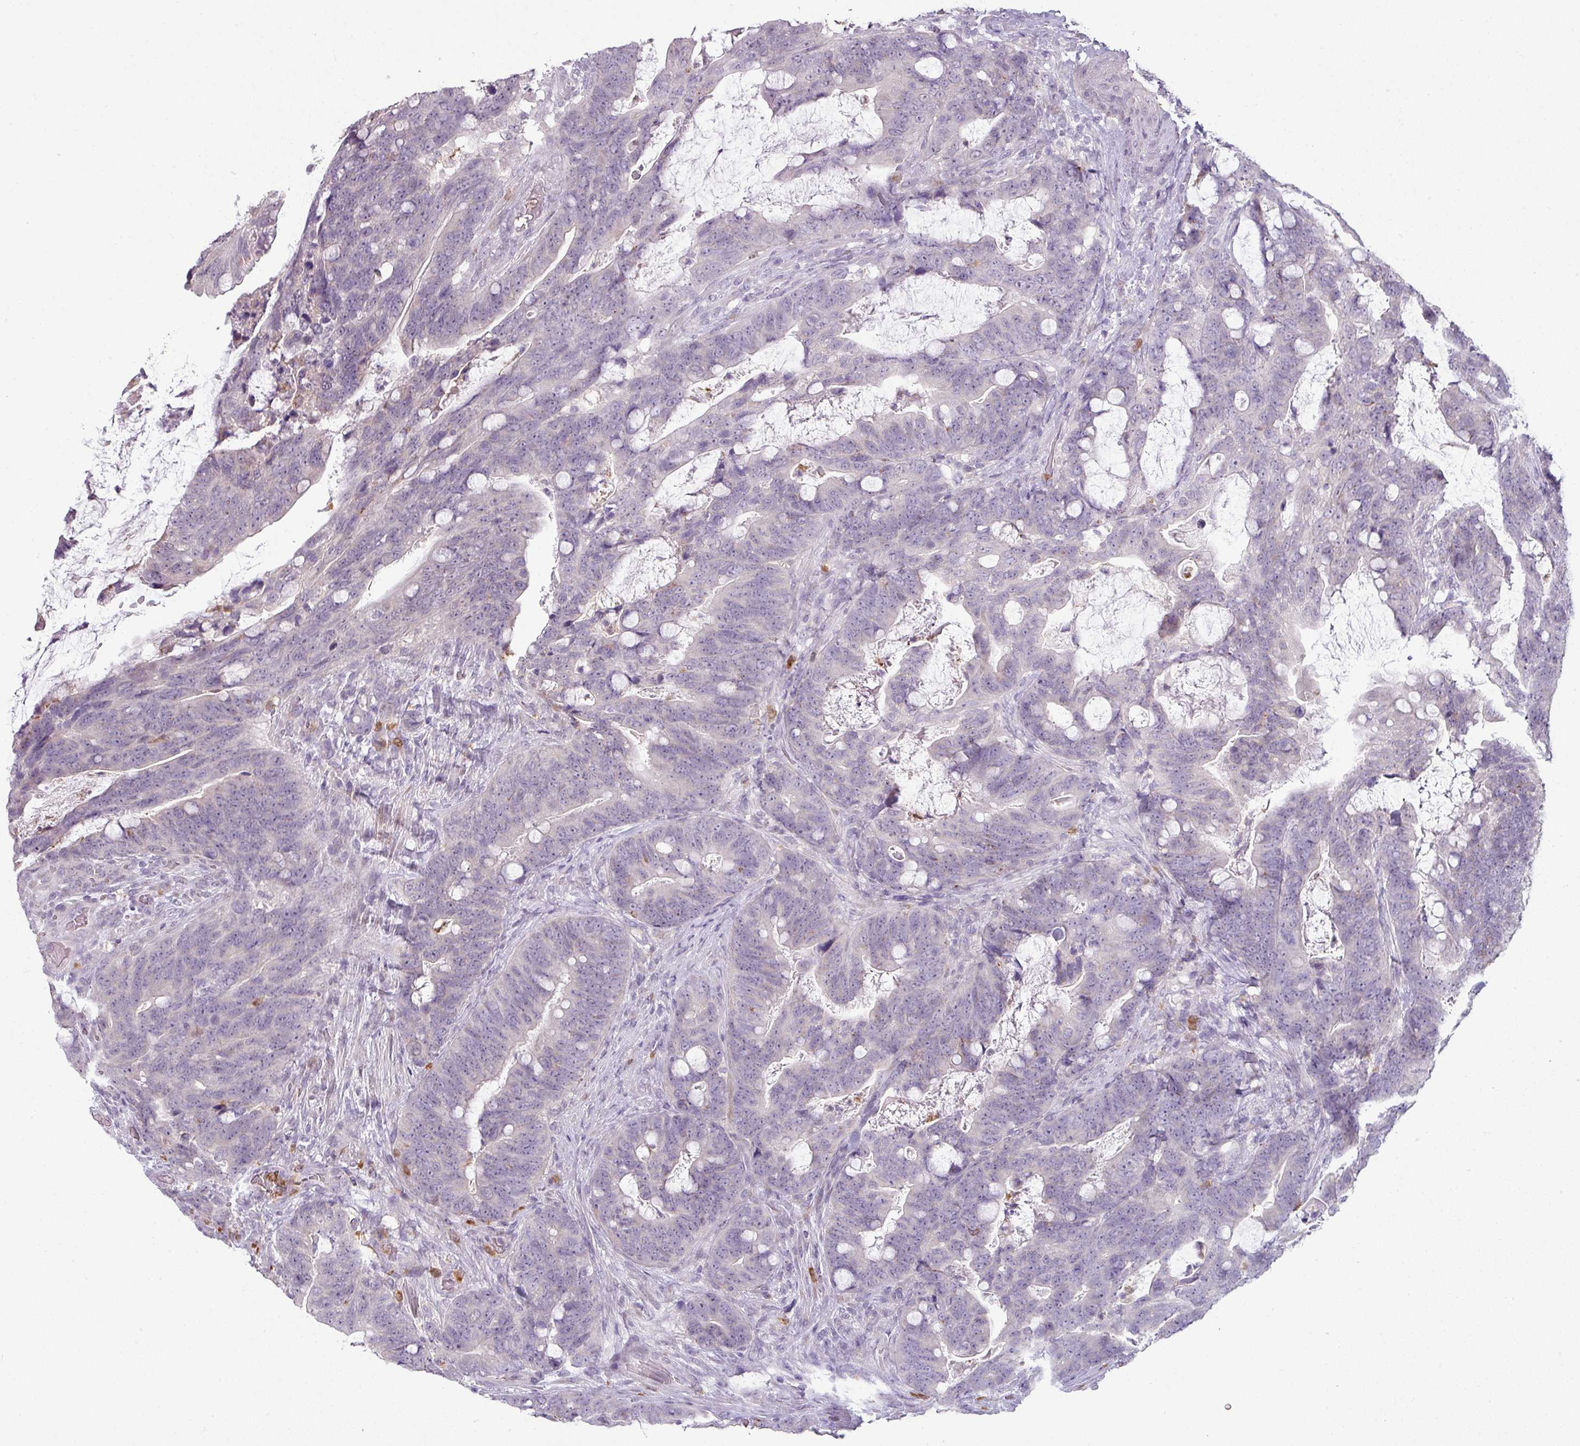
{"staining": {"intensity": "negative", "quantity": "none", "location": "none"}, "tissue": "colorectal cancer", "cell_type": "Tumor cells", "image_type": "cancer", "snomed": [{"axis": "morphology", "description": "Adenocarcinoma, NOS"}, {"axis": "topography", "description": "Colon"}], "caption": "Immunohistochemistry of colorectal cancer (adenocarcinoma) displays no staining in tumor cells.", "gene": "MAGEC3", "patient": {"sex": "female", "age": 82}}